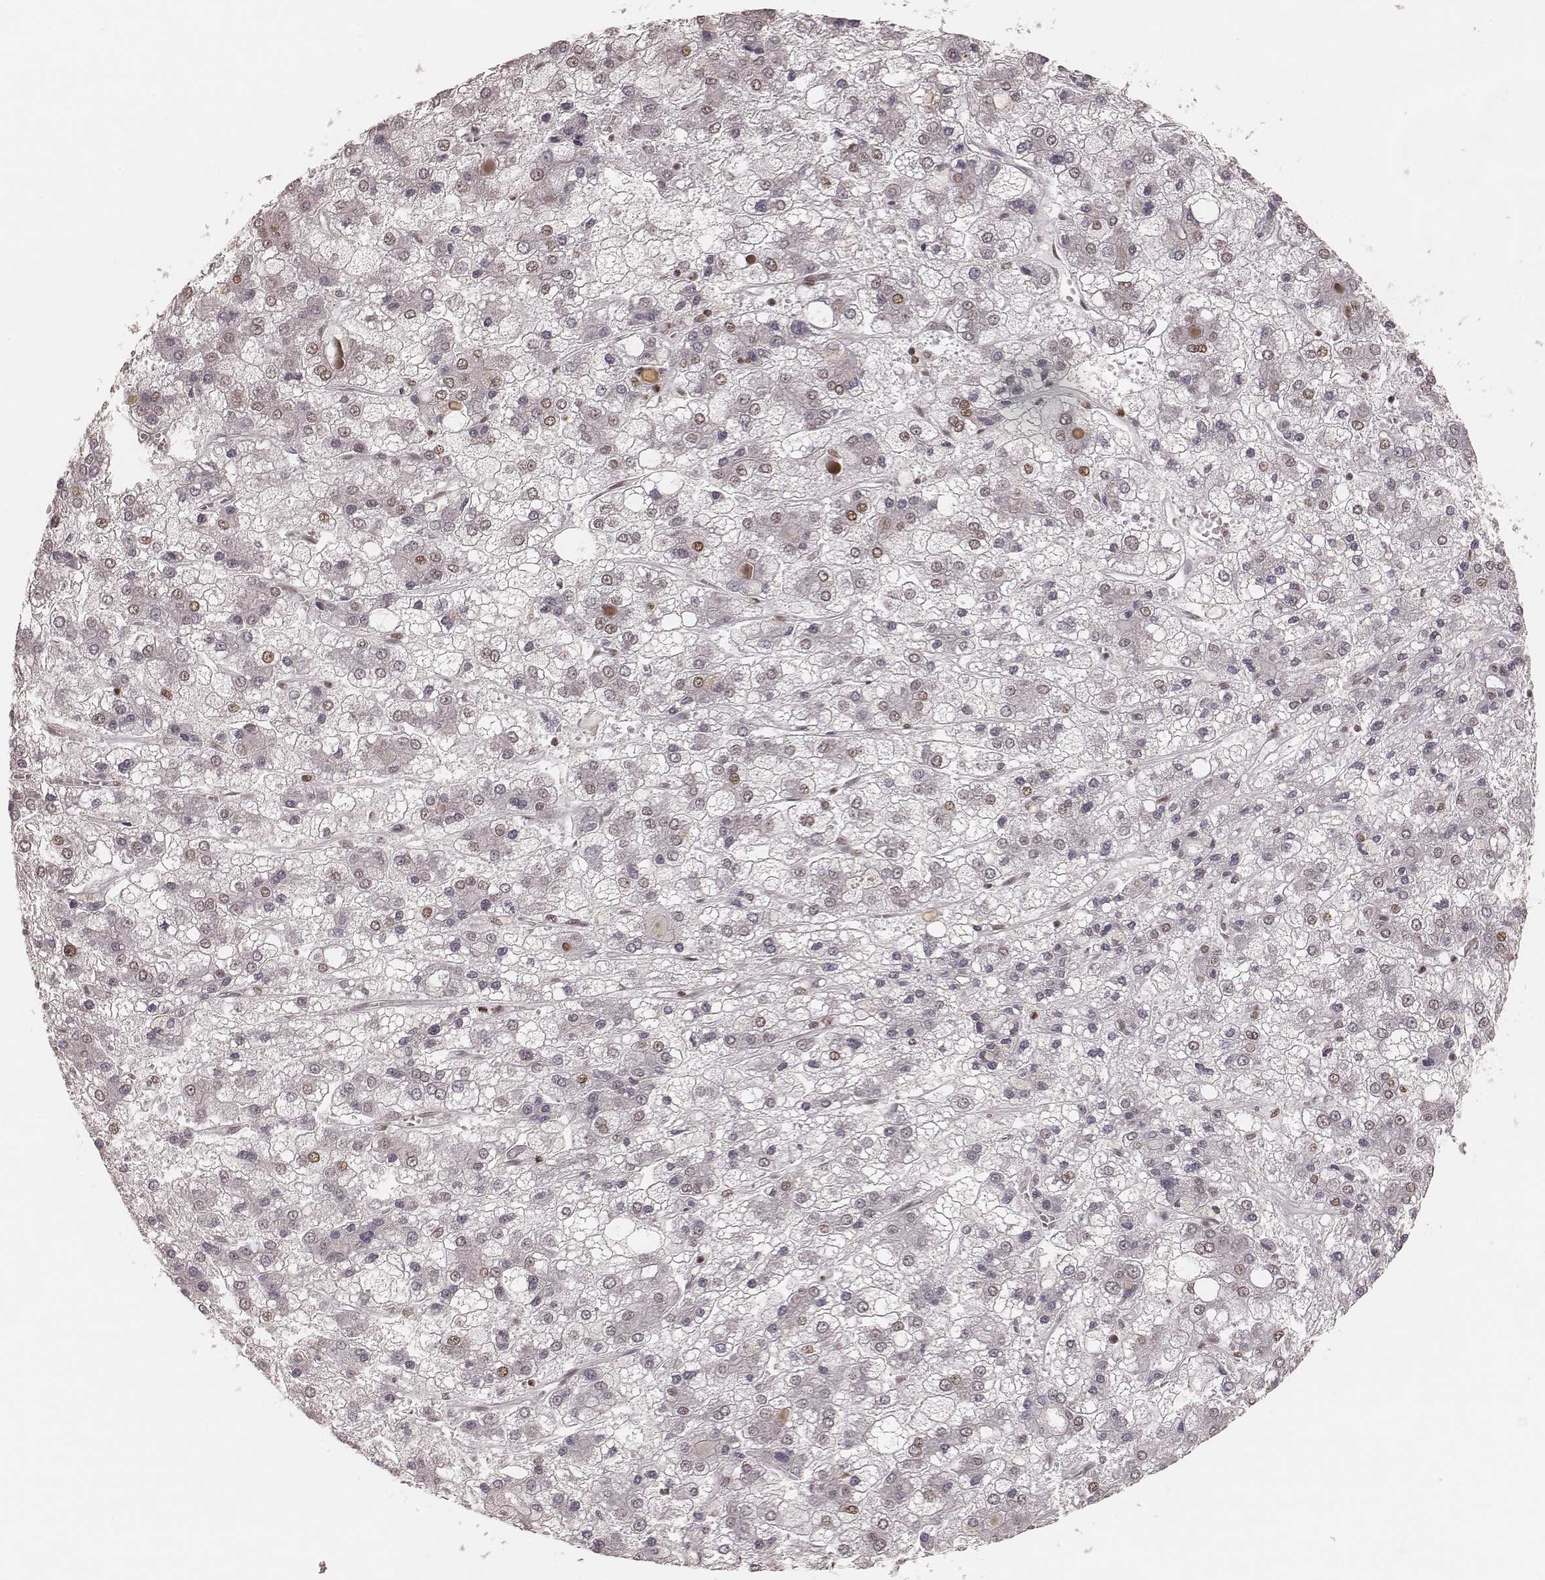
{"staining": {"intensity": "moderate", "quantity": "25%-75%", "location": "nuclear"}, "tissue": "liver cancer", "cell_type": "Tumor cells", "image_type": "cancer", "snomed": [{"axis": "morphology", "description": "Carcinoma, Hepatocellular, NOS"}, {"axis": "topography", "description": "Liver"}], "caption": "This micrograph displays hepatocellular carcinoma (liver) stained with immunohistochemistry (IHC) to label a protein in brown. The nuclear of tumor cells show moderate positivity for the protein. Nuclei are counter-stained blue.", "gene": "HNRNPC", "patient": {"sex": "male", "age": 73}}